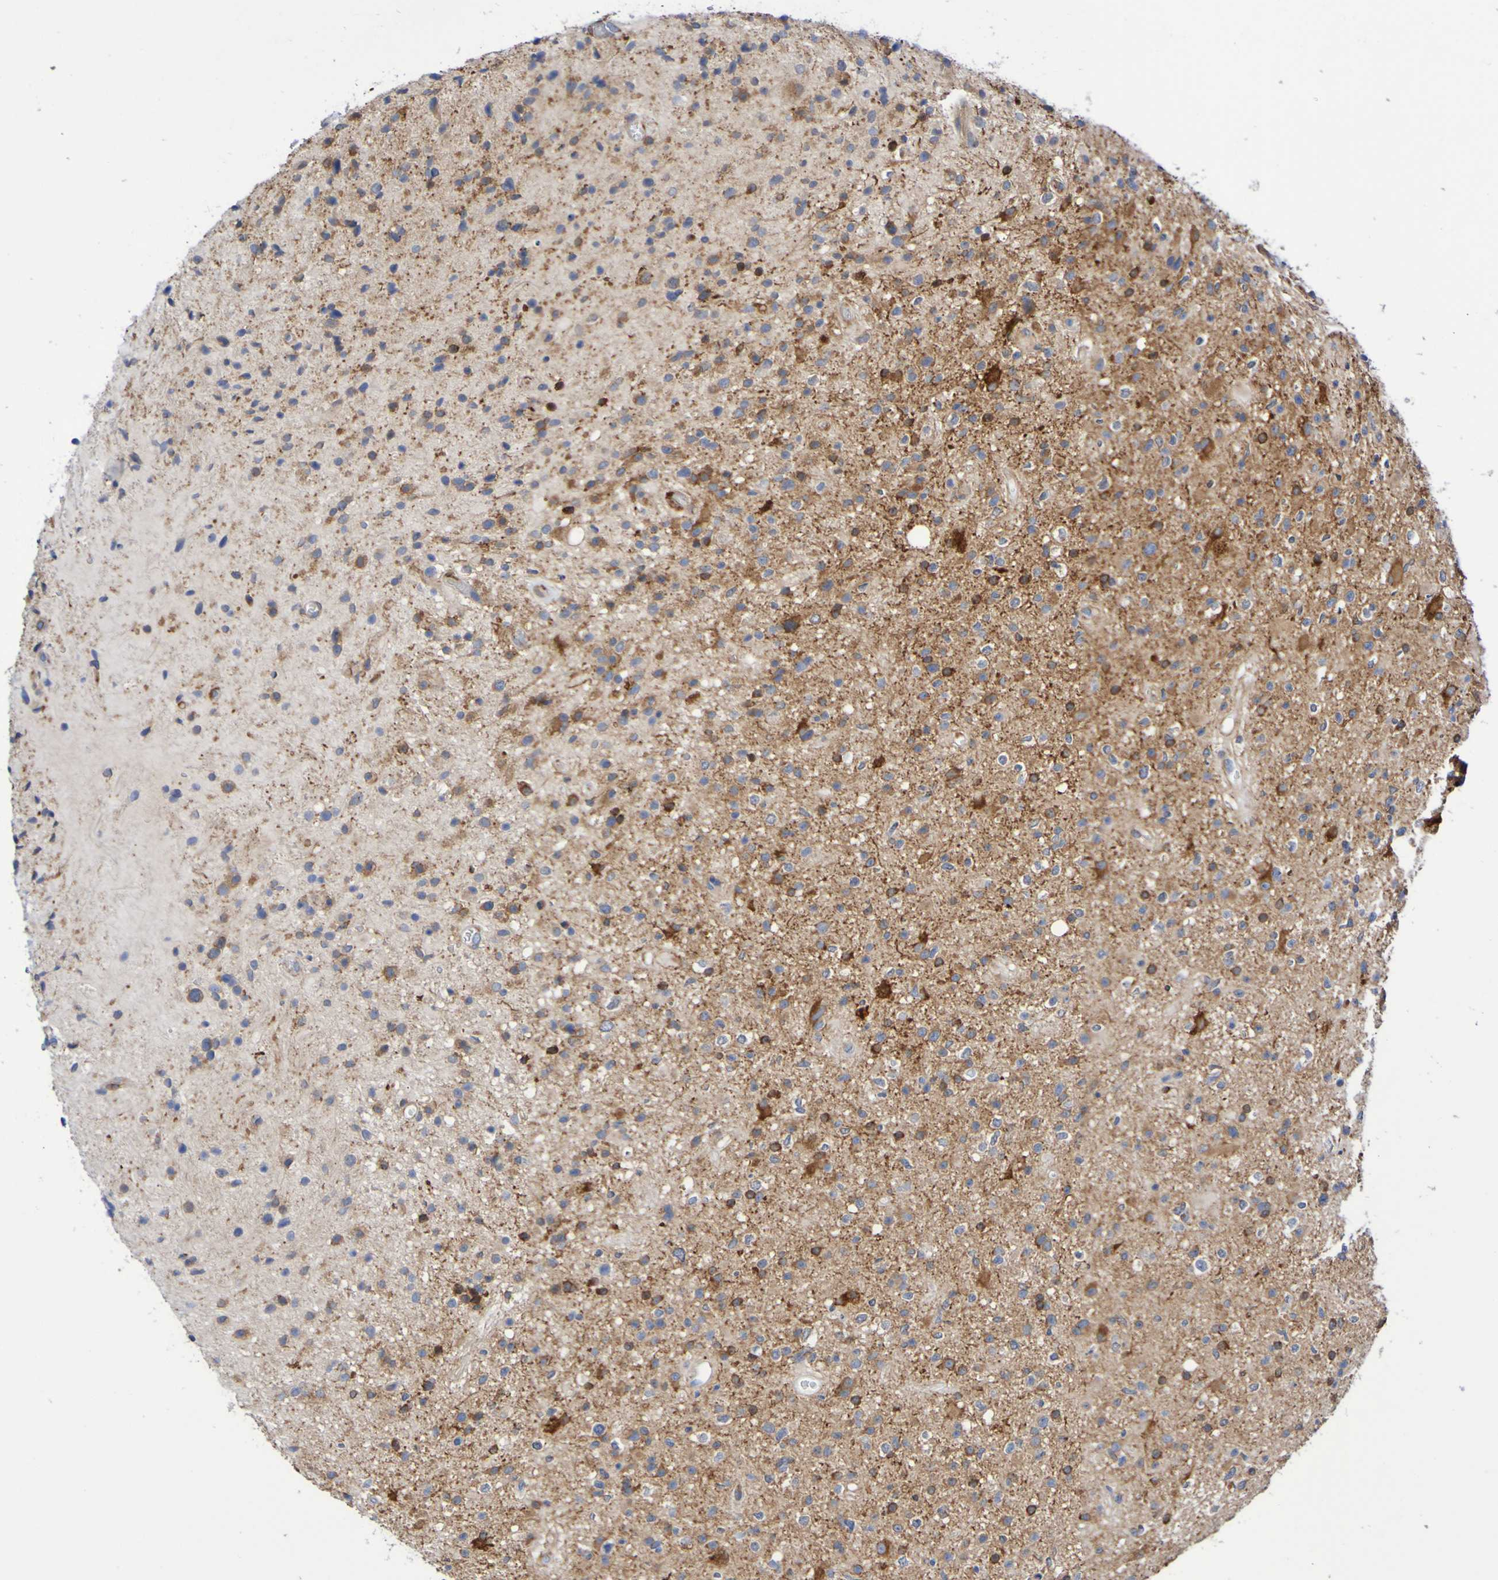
{"staining": {"intensity": "strong", "quantity": "25%-75%", "location": "cytoplasmic/membranous"}, "tissue": "glioma", "cell_type": "Tumor cells", "image_type": "cancer", "snomed": [{"axis": "morphology", "description": "Glioma, malignant, High grade"}, {"axis": "topography", "description": "Brain"}], "caption": "A brown stain highlights strong cytoplasmic/membranous positivity of a protein in human malignant high-grade glioma tumor cells.", "gene": "SCRG1", "patient": {"sex": "male", "age": 33}}